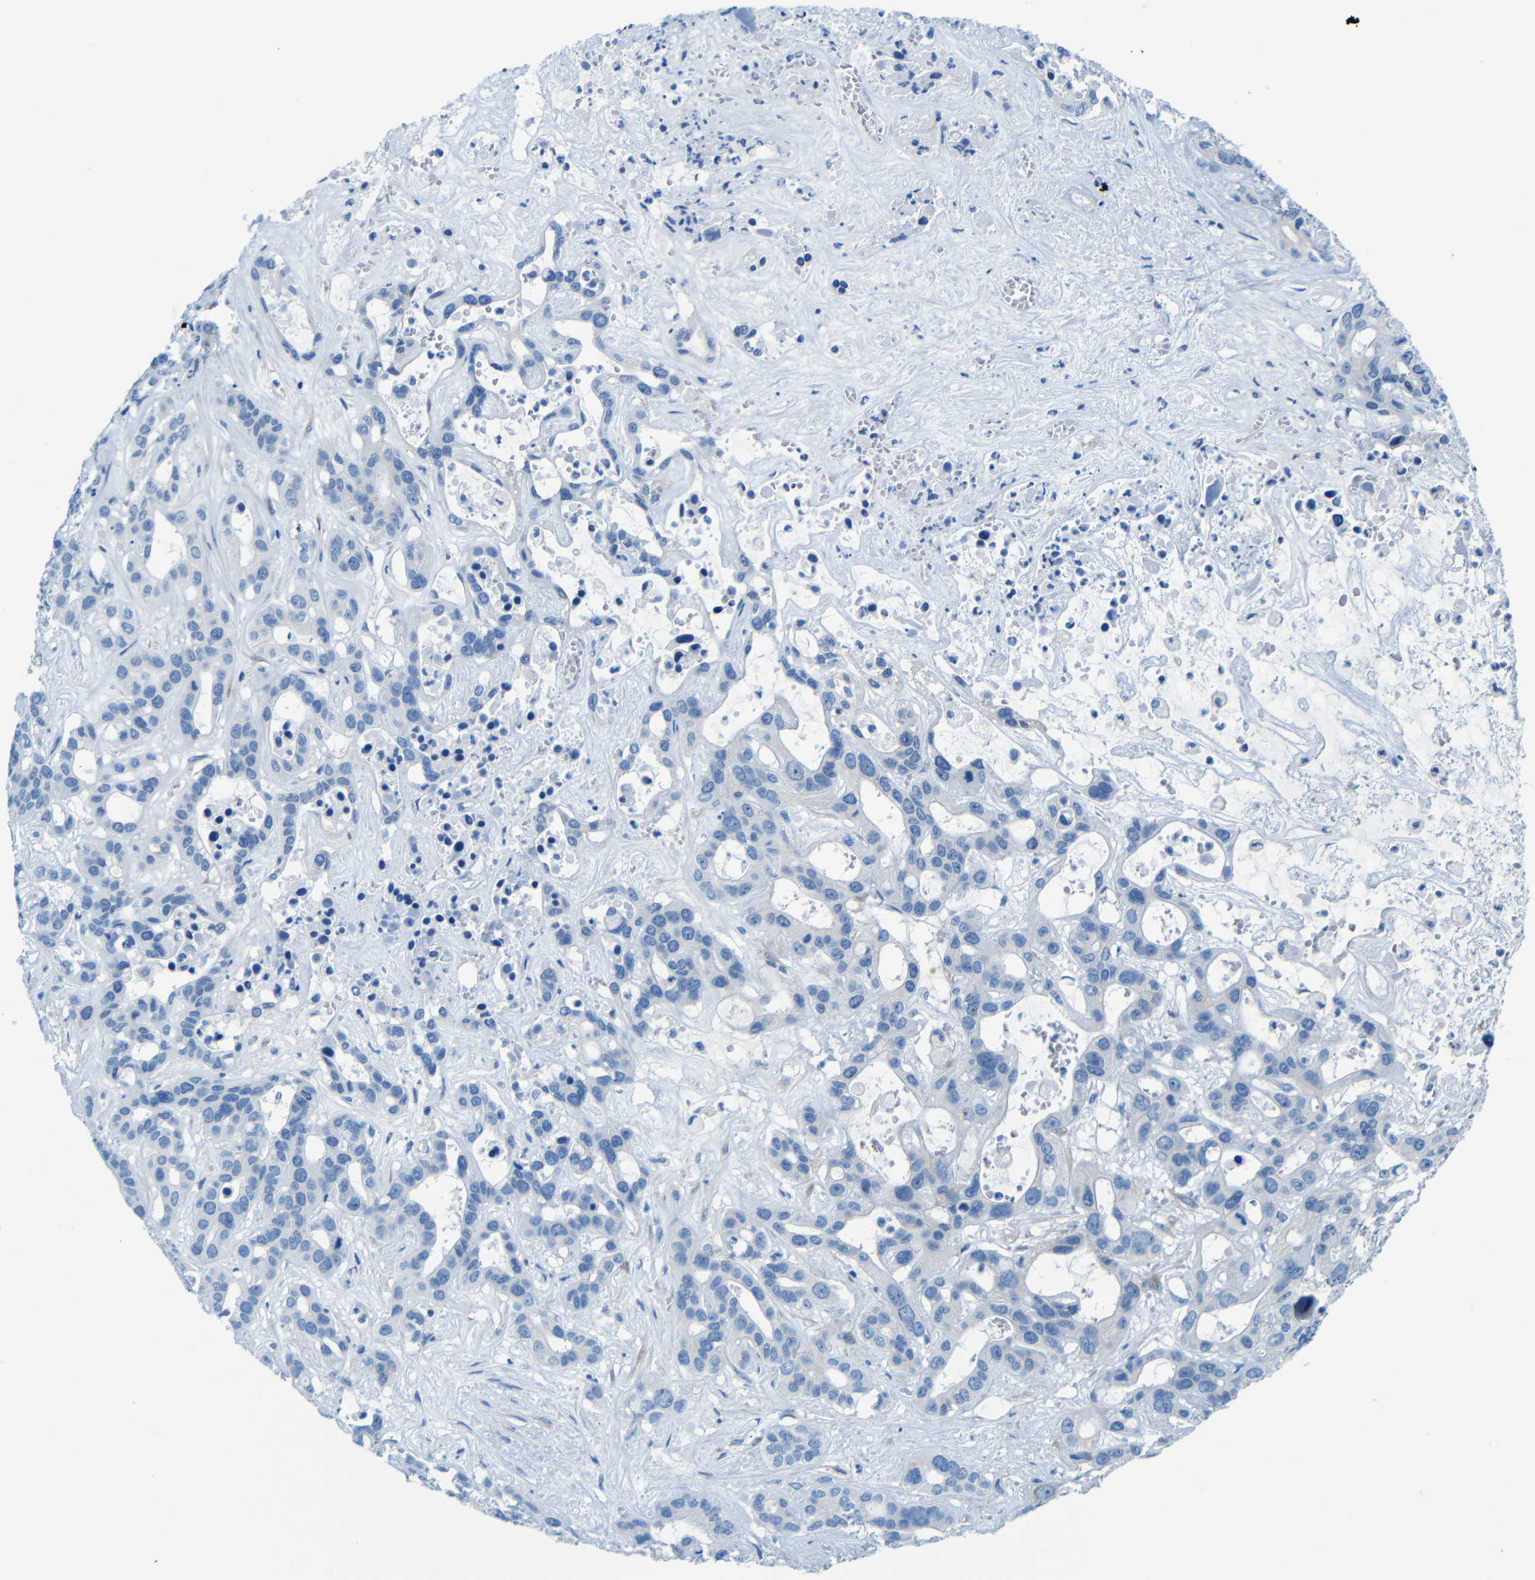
{"staining": {"intensity": "negative", "quantity": "none", "location": "none"}, "tissue": "liver cancer", "cell_type": "Tumor cells", "image_type": "cancer", "snomed": [{"axis": "morphology", "description": "Cholangiocarcinoma"}, {"axis": "topography", "description": "Liver"}], "caption": "This is a image of immunohistochemistry (IHC) staining of liver cholangiocarcinoma, which shows no positivity in tumor cells.", "gene": "MAP2", "patient": {"sex": "female", "age": 65}}